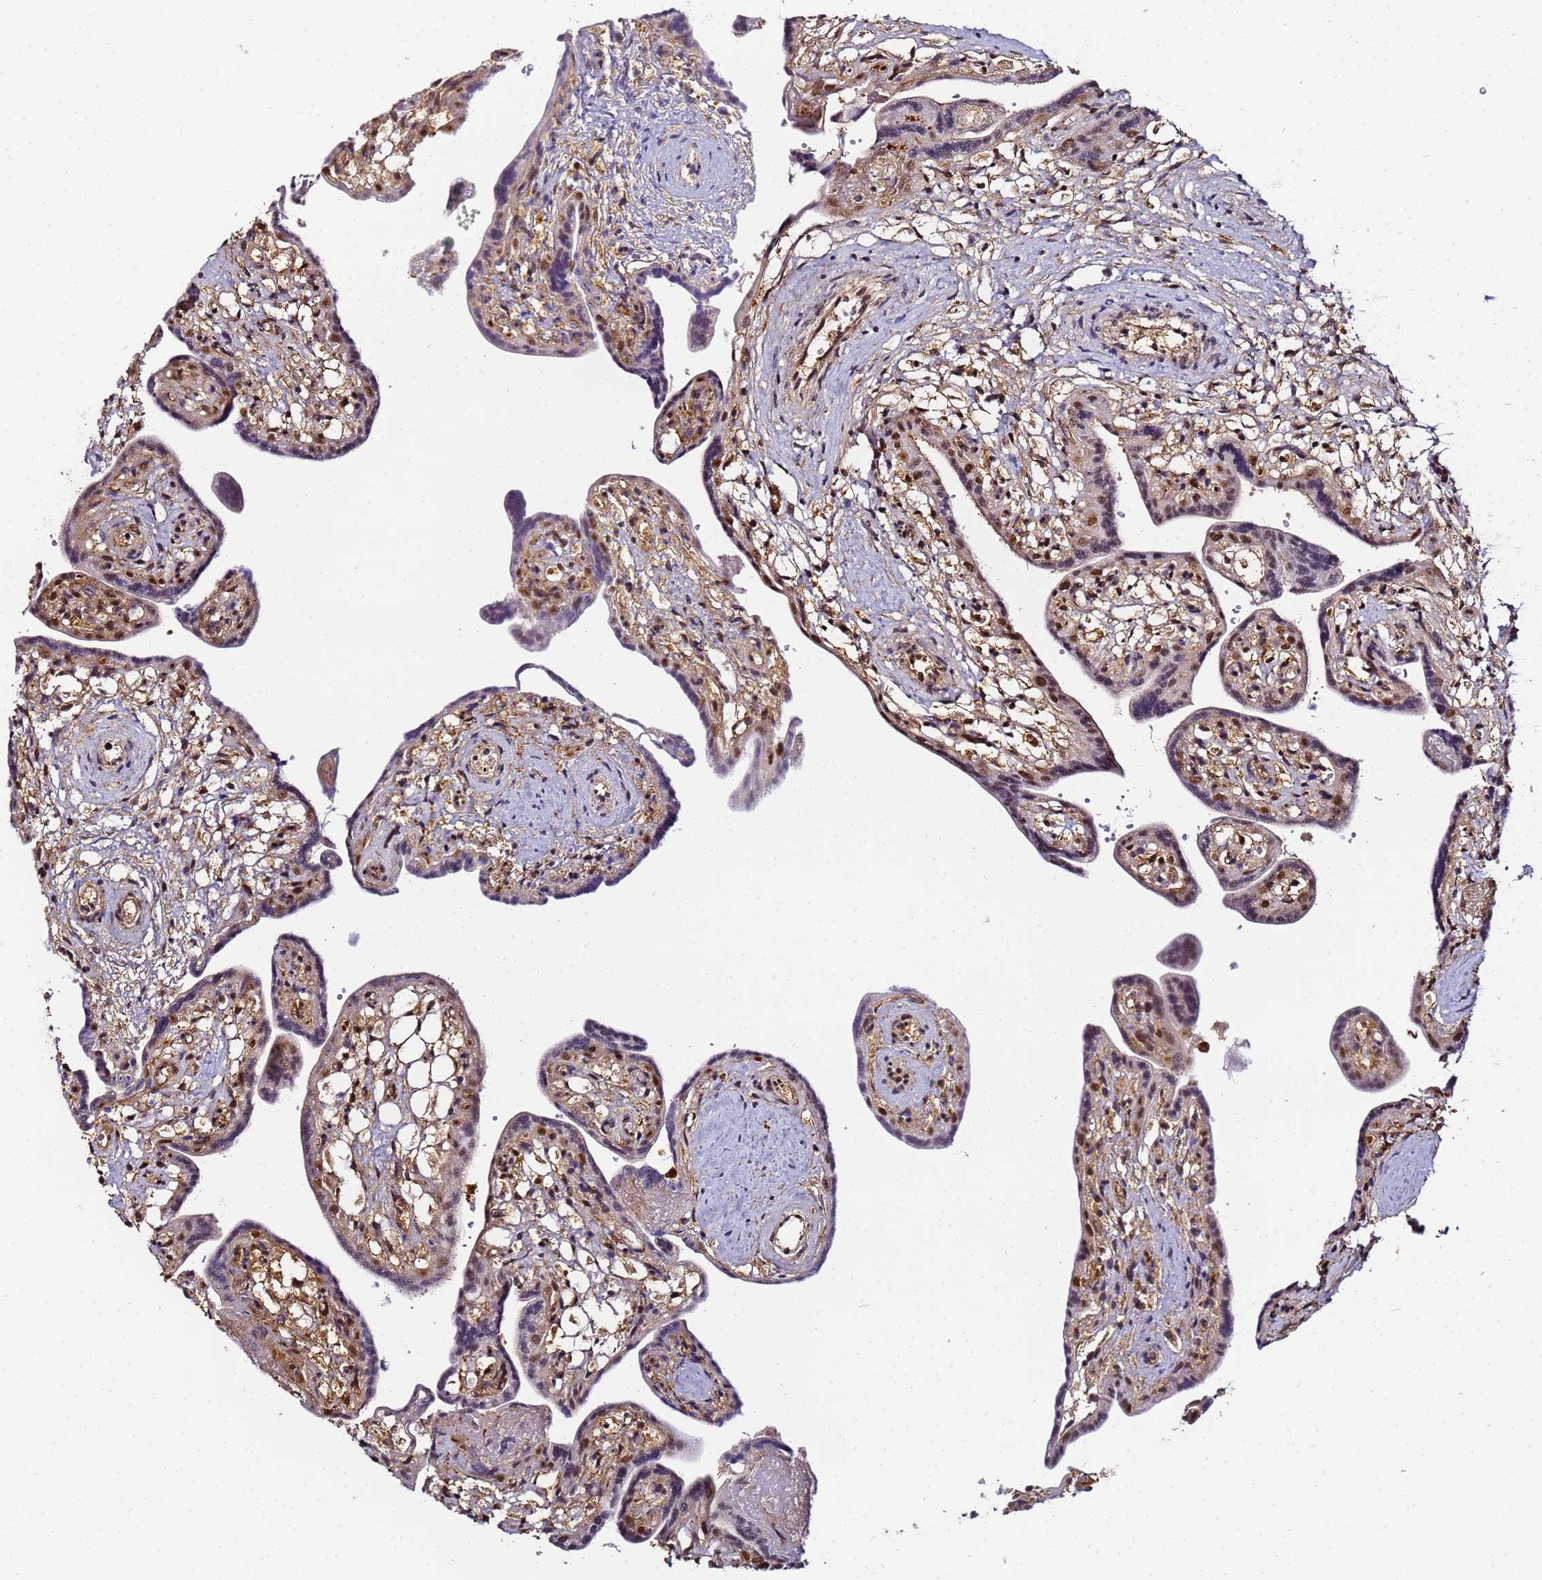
{"staining": {"intensity": "moderate", "quantity": ">75%", "location": "cytoplasmic/membranous,nuclear"}, "tissue": "placenta", "cell_type": "Trophoblastic cells", "image_type": "normal", "snomed": [{"axis": "morphology", "description": "Normal tissue, NOS"}, {"axis": "topography", "description": "Placenta"}], "caption": "DAB (3,3'-diaminobenzidine) immunohistochemical staining of normal placenta demonstrates moderate cytoplasmic/membranous,nuclear protein expression in approximately >75% of trophoblastic cells. (DAB IHC with brightfield microscopy, high magnification).", "gene": "PPP4C", "patient": {"sex": "female", "age": 37}}